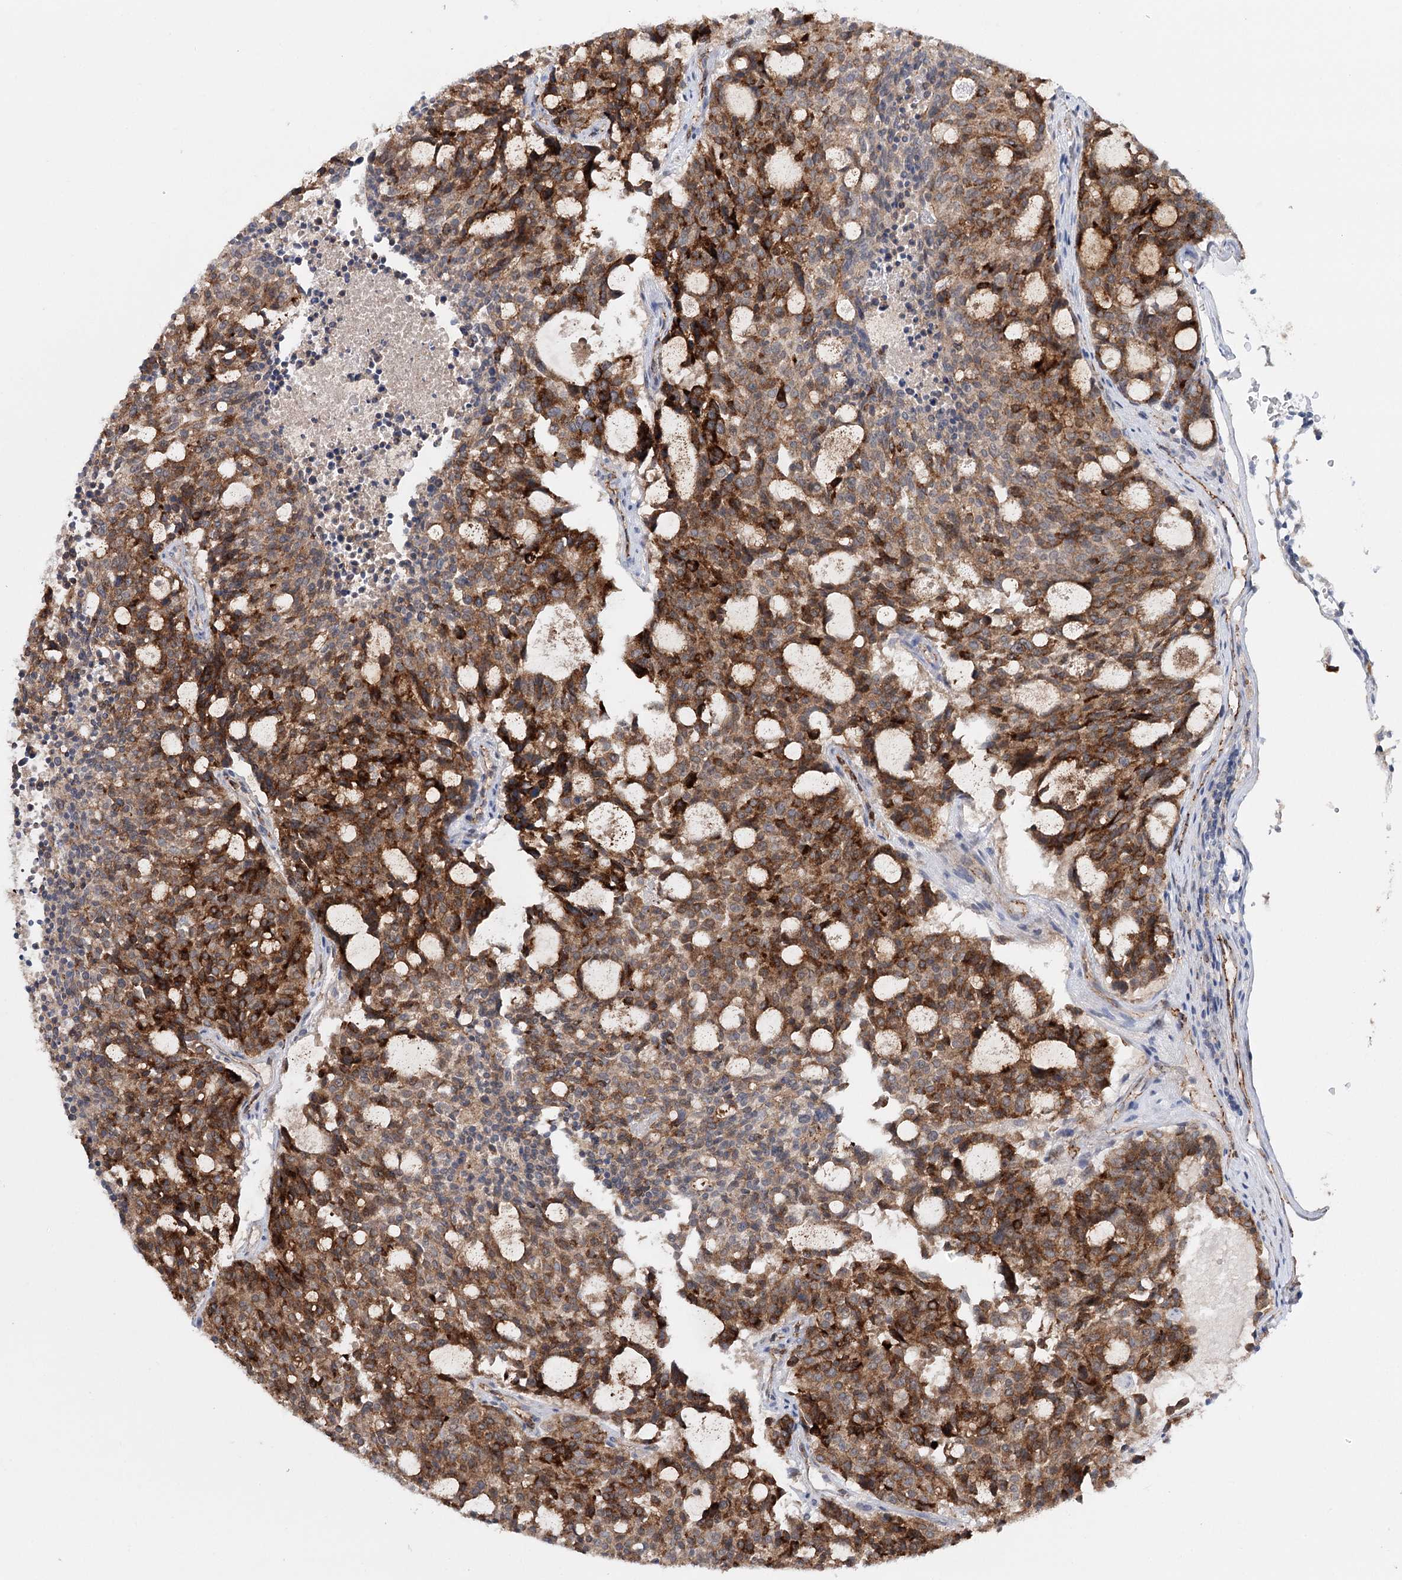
{"staining": {"intensity": "moderate", "quantity": ">75%", "location": "cytoplasmic/membranous"}, "tissue": "carcinoid", "cell_type": "Tumor cells", "image_type": "cancer", "snomed": [{"axis": "morphology", "description": "Carcinoid, malignant, NOS"}, {"axis": "topography", "description": "Pancreas"}], "caption": "Human carcinoid (malignant) stained for a protein (brown) exhibits moderate cytoplasmic/membranous positive staining in about >75% of tumor cells.", "gene": "PKP4", "patient": {"sex": "female", "age": 54}}